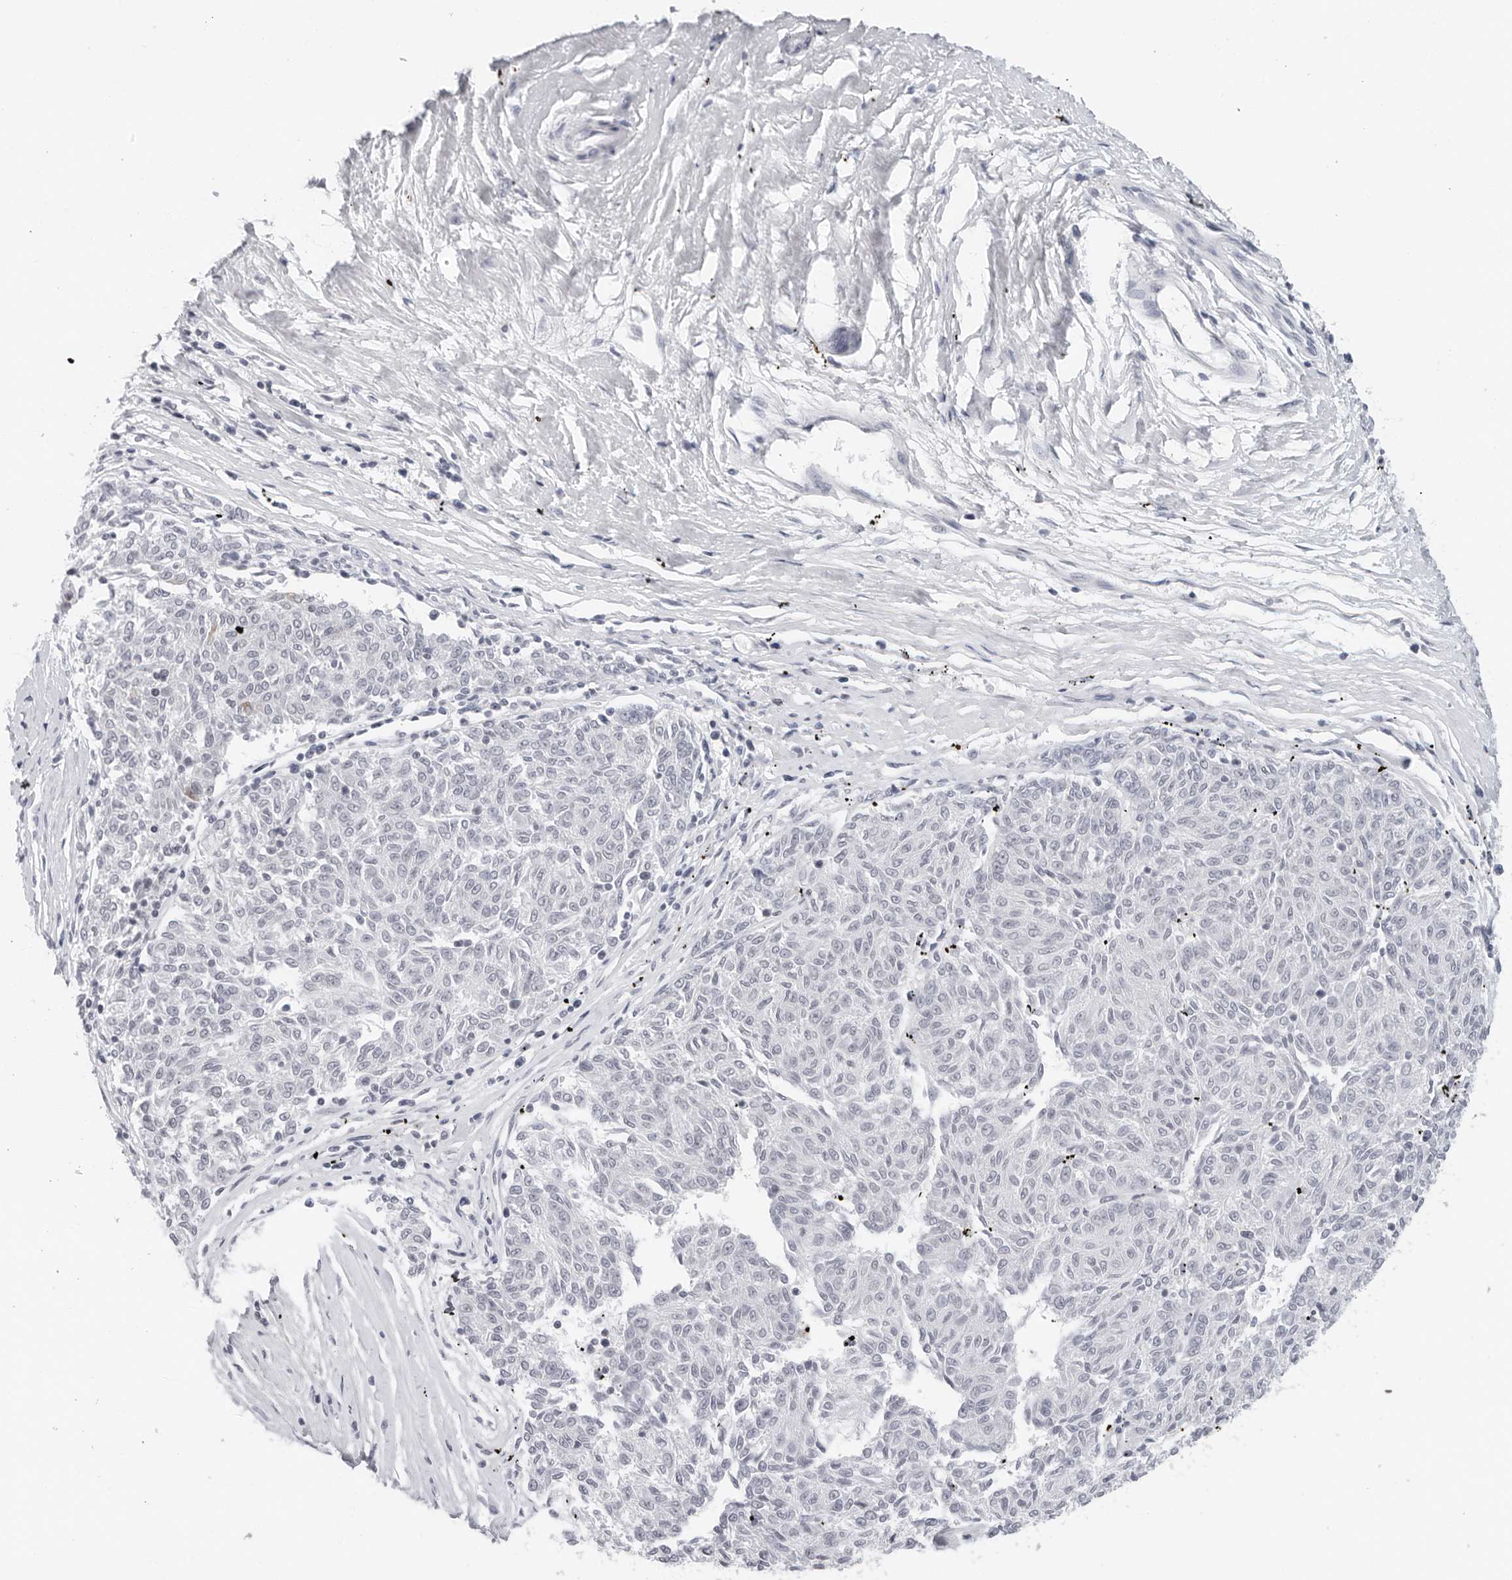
{"staining": {"intensity": "negative", "quantity": "none", "location": "none"}, "tissue": "melanoma", "cell_type": "Tumor cells", "image_type": "cancer", "snomed": [{"axis": "morphology", "description": "Malignant melanoma, NOS"}, {"axis": "topography", "description": "Skin"}], "caption": "Human malignant melanoma stained for a protein using immunohistochemistry (IHC) displays no expression in tumor cells.", "gene": "FLG2", "patient": {"sex": "female", "age": 72}}